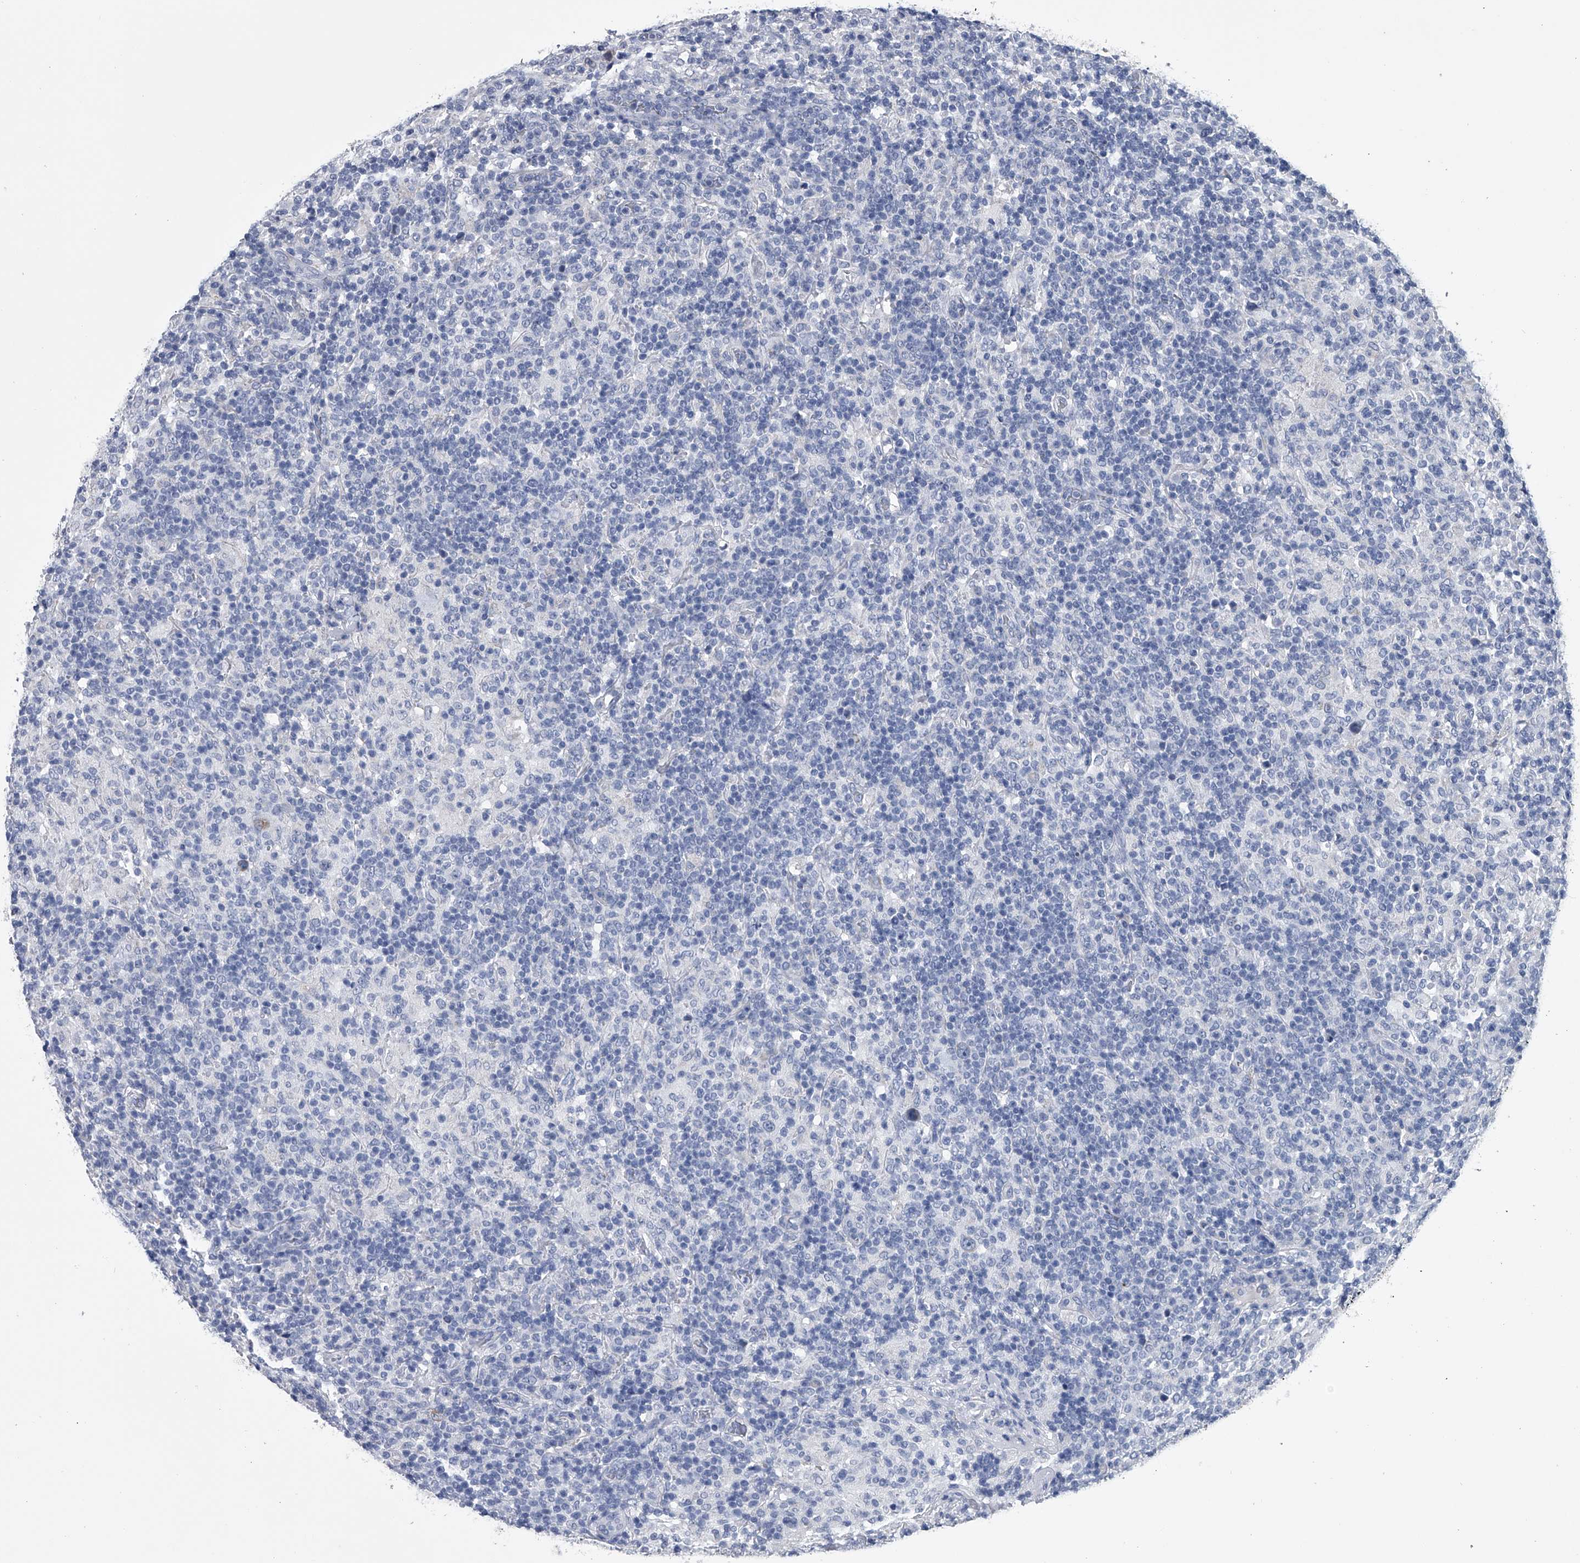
{"staining": {"intensity": "negative", "quantity": "none", "location": "none"}, "tissue": "lymphoma", "cell_type": "Tumor cells", "image_type": "cancer", "snomed": [{"axis": "morphology", "description": "Hodgkin's disease, NOS"}, {"axis": "topography", "description": "Lymph node"}], "caption": "A high-resolution image shows immunohistochemistry (IHC) staining of lymphoma, which exhibits no significant expression in tumor cells. (Stains: DAB (3,3'-diaminobenzidine) immunohistochemistry (IHC) with hematoxylin counter stain, Microscopy: brightfield microscopy at high magnification).", "gene": "OAT", "patient": {"sex": "male", "age": 70}}